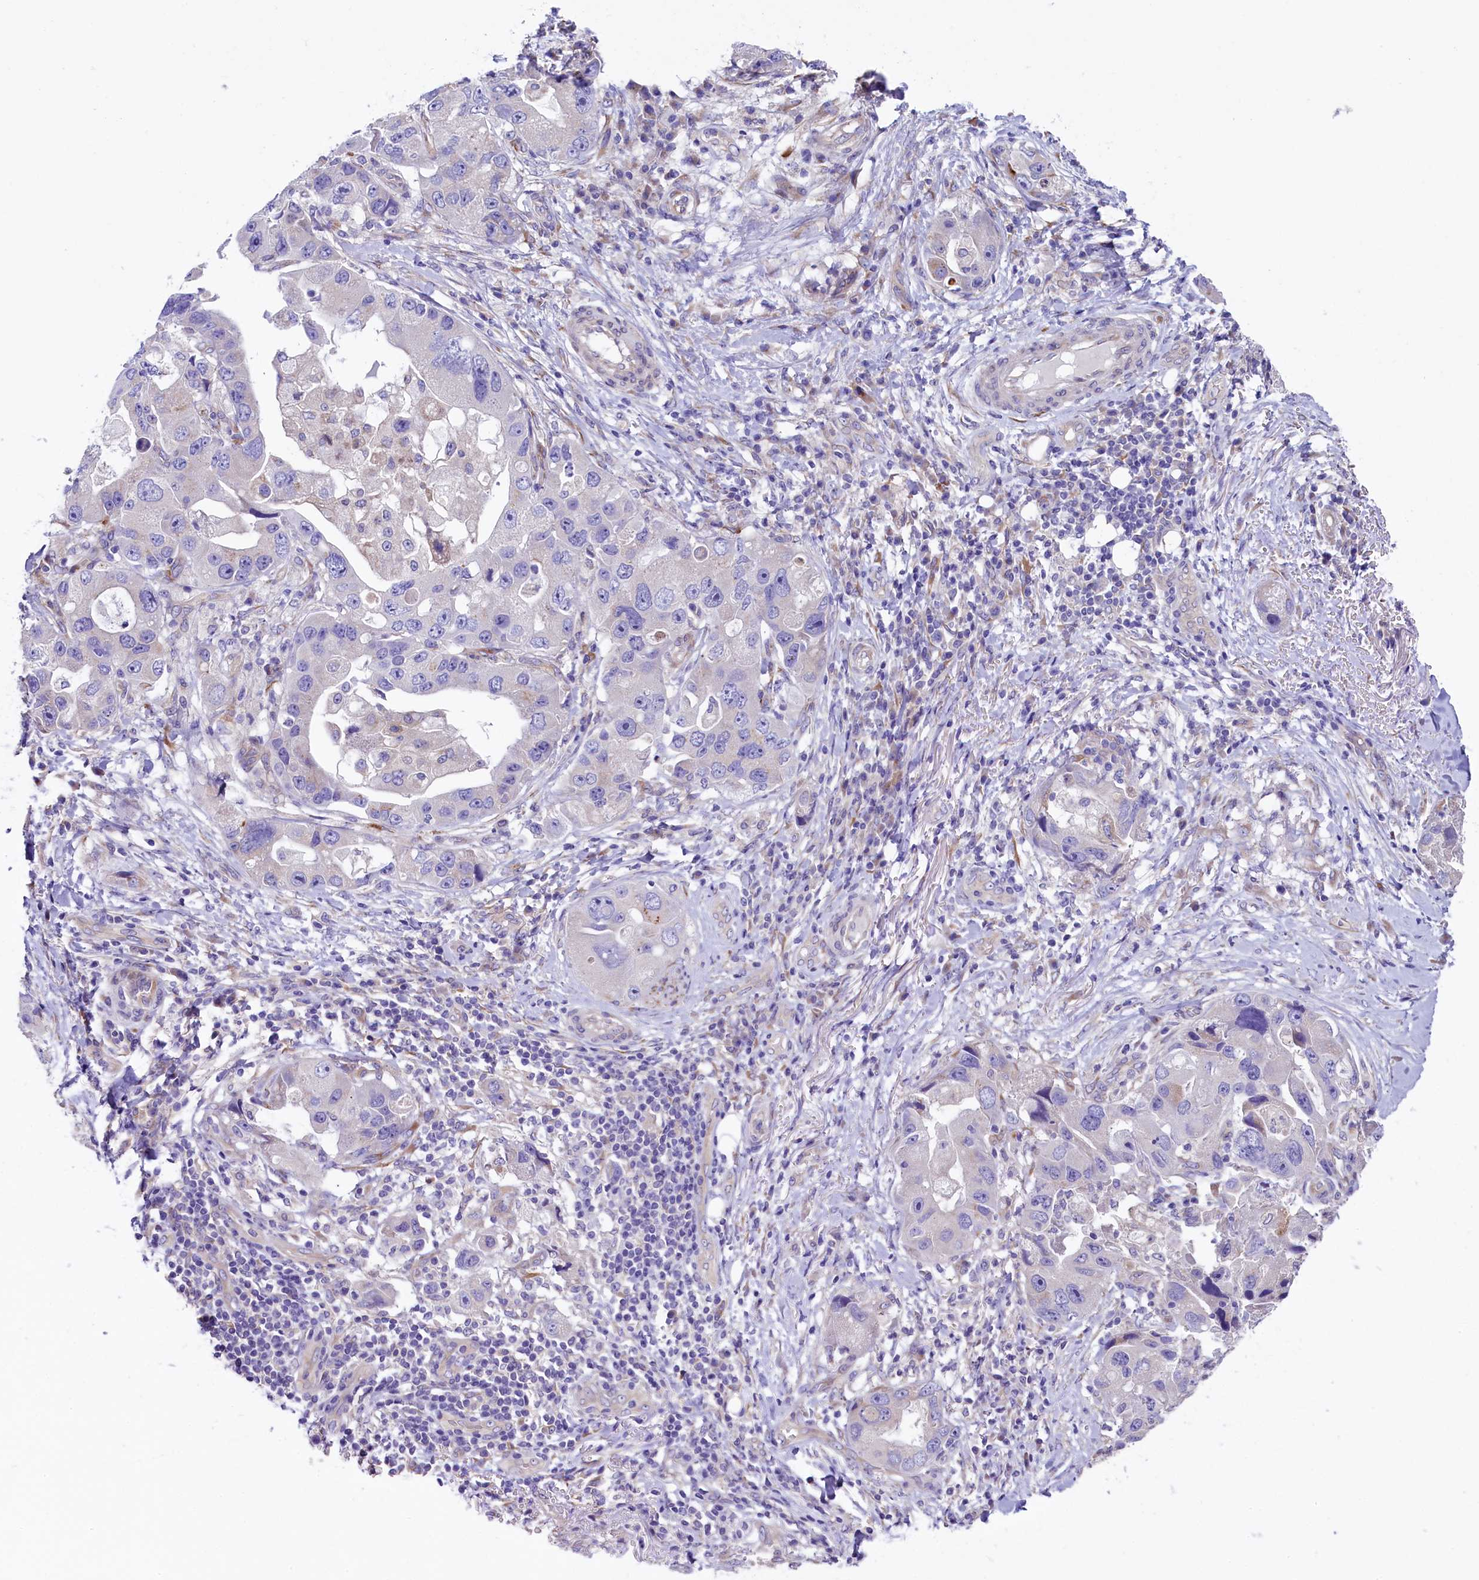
{"staining": {"intensity": "negative", "quantity": "none", "location": "none"}, "tissue": "lung cancer", "cell_type": "Tumor cells", "image_type": "cancer", "snomed": [{"axis": "morphology", "description": "Adenocarcinoma, NOS"}, {"axis": "topography", "description": "Lung"}], "caption": "Lung cancer (adenocarcinoma) stained for a protein using immunohistochemistry (IHC) shows no staining tumor cells.", "gene": "GPR108", "patient": {"sex": "female", "age": 54}}